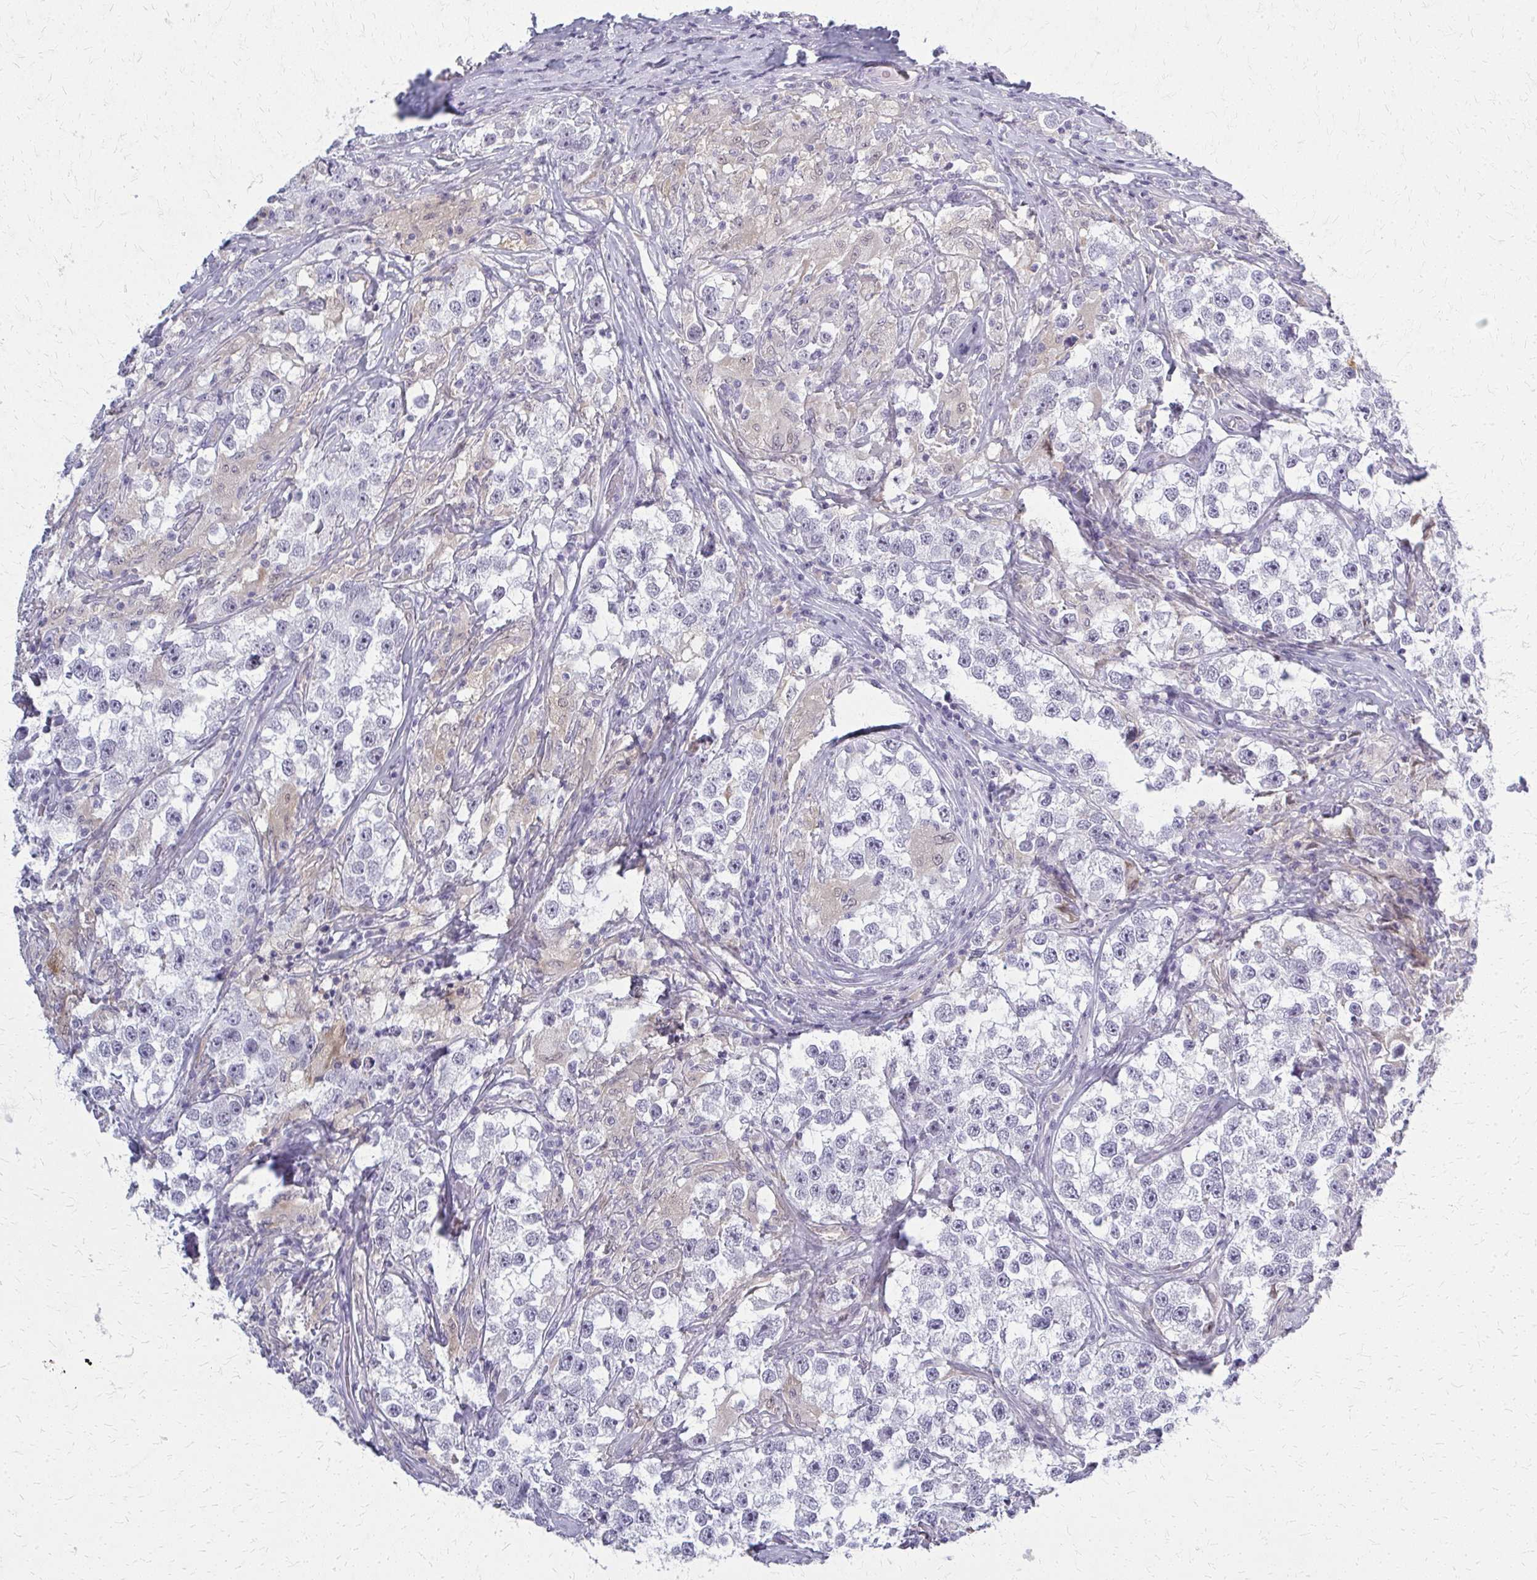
{"staining": {"intensity": "negative", "quantity": "none", "location": "none"}, "tissue": "testis cancer", "cell_type": "Tumor cells", "image_type": "cancer", "snomed": [{"axis": "morphology", "description": "Seminoma, NOS"}, {"axis": "topography", "description": "Testis"}], "caption": "Testis cancer (seminoma) stained for a protein using immunohistochemistry (IHC) shows no staining tumor cells.", "gene": "CASQ2", "patient": {"sex": "male", "age": 46}}